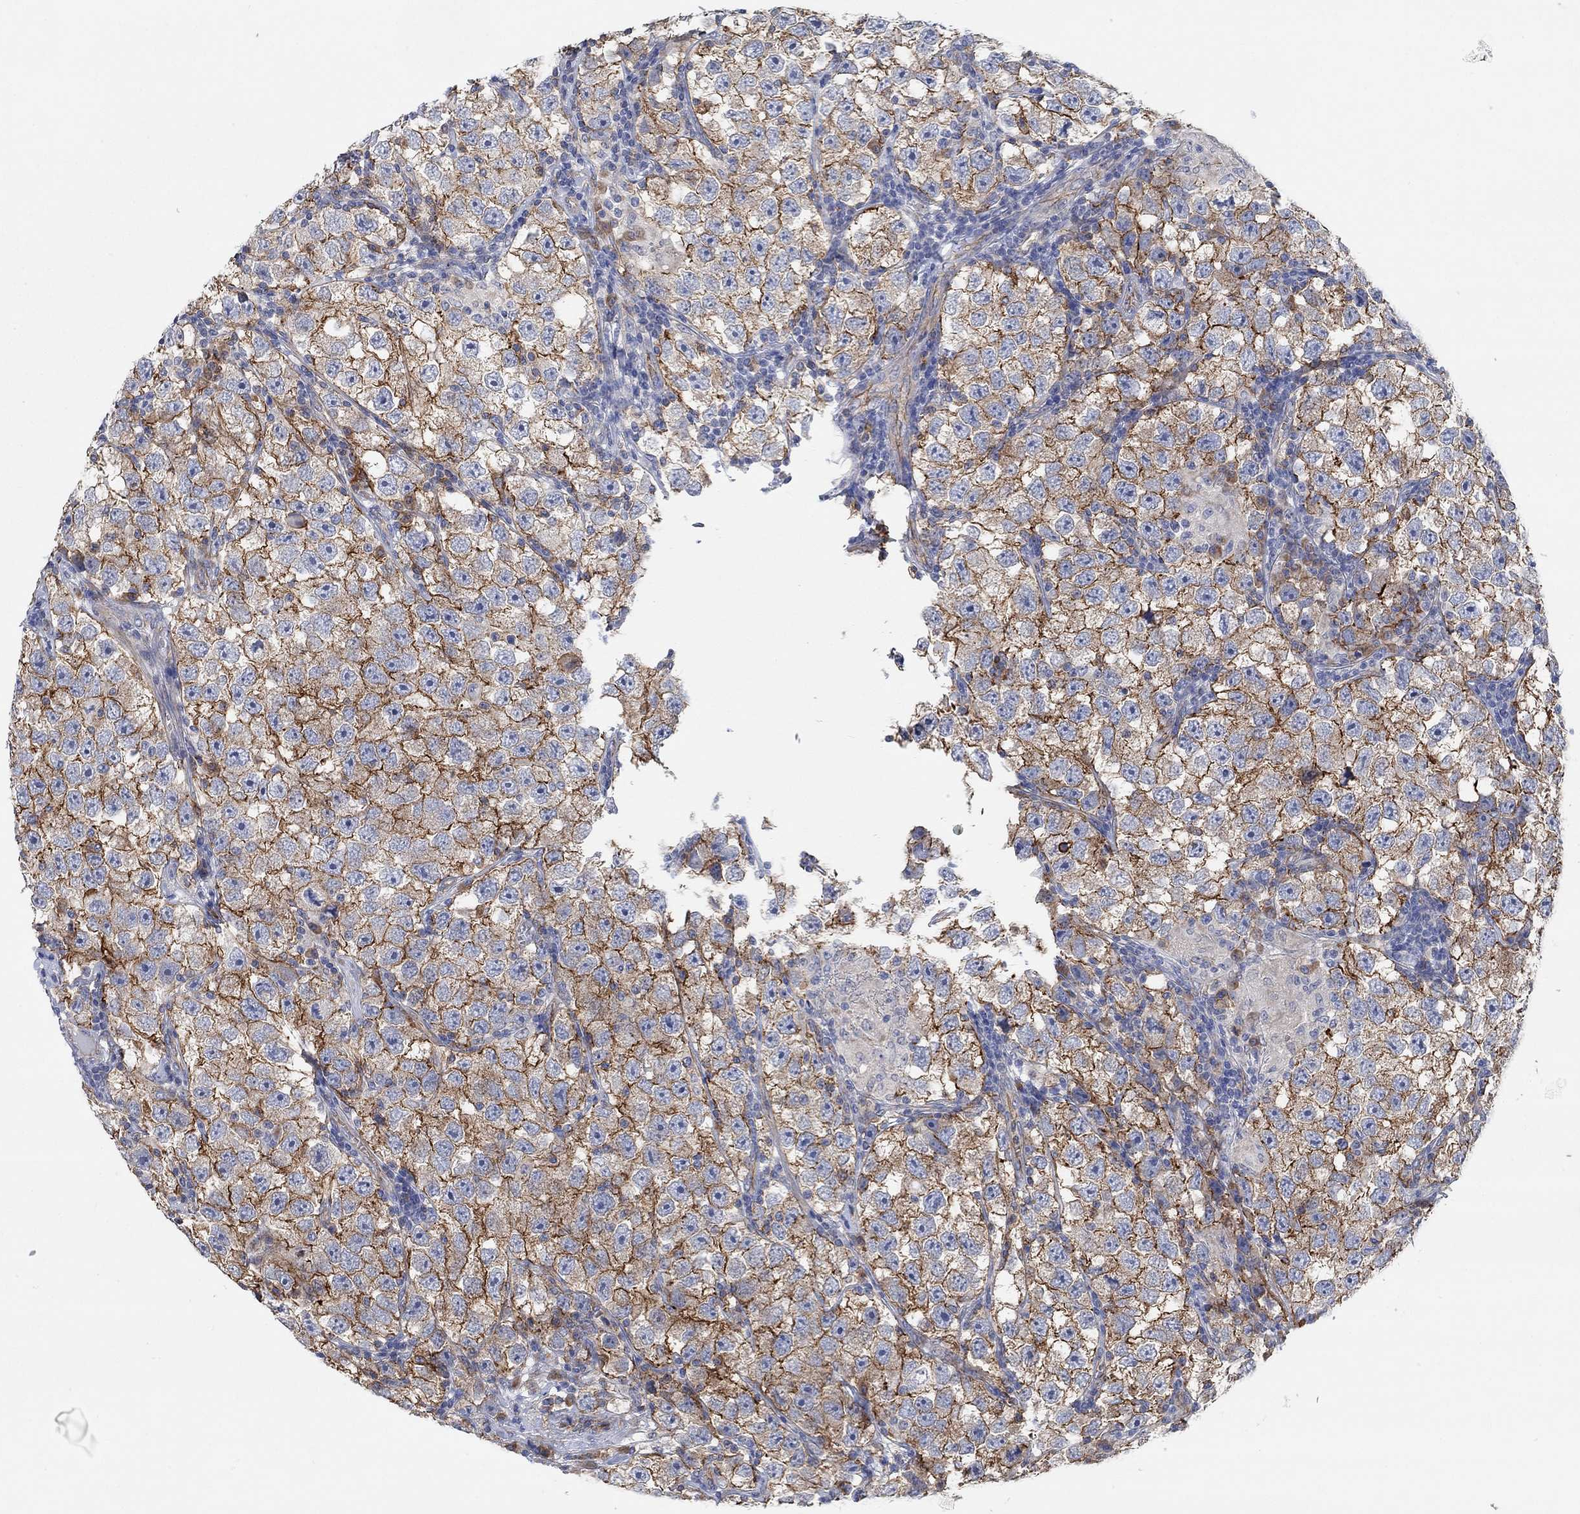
{"staining": {"intensity": "strong", "quantity": "25%-75%", "location": "cytoplasmic/membranous"}, "tissue": "testis cancer", "cell_type": "Tumor cells", "image_type": "cancer", "snomed": [{"axis": "morphology", "description": "Seminoma, NOS"}, {"axis": "topography", "description": "Testis"}], "caption": "Immunohistochemistry photomicrograph of neoplastic tissue: testis cancer stained using immunohistochemistry exhibits high levels of strong protein expression localized specifically in the cytoplasmic/membranous of tumor cells, appearing as a cytoplasmic/membranous brown color.", "gene": "SYT16", "patient": {"sex": "male", "age": 26}}